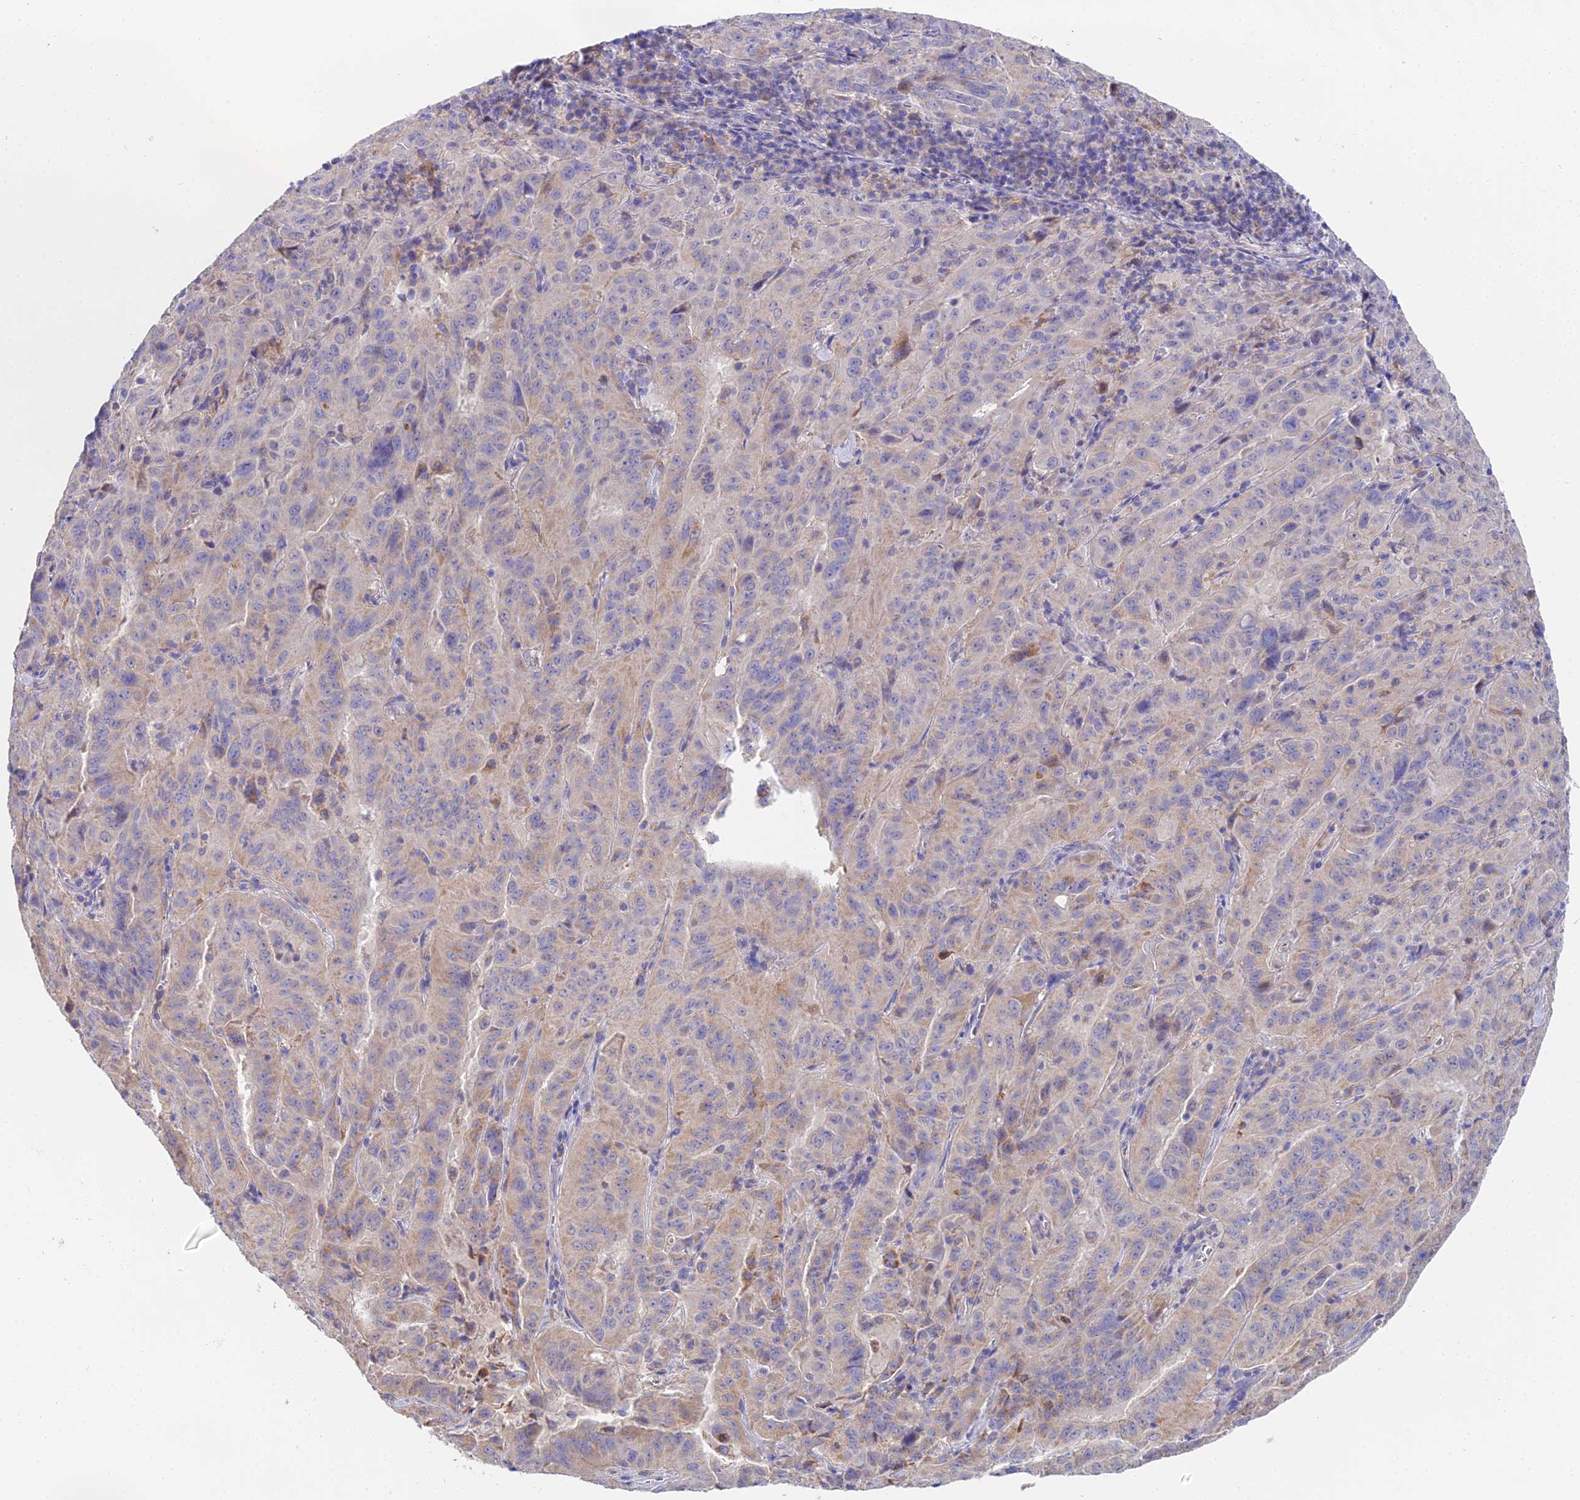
{"staining": {"intensity": "weak", "quantity": "<25%", "location": "cytoplasmic/membranous"}, "tissue": "pancreatic cancer", "cell_type": "Tumor cells", "image_type": "cancer", "snomed": [{"axis": "morphology", "description": "Adenocarcinoma, NOS"}, {"axis": "topography", "description": "Pancreas"}], "caption": "Pancreatic cancer (adenocarcinoma) stained for a protein using immunohistochemistry (IHC) demonstrates no expression tumor cells.", "gene": "PPP2R2C", "patient": {"sex": "male", "age": 63}}